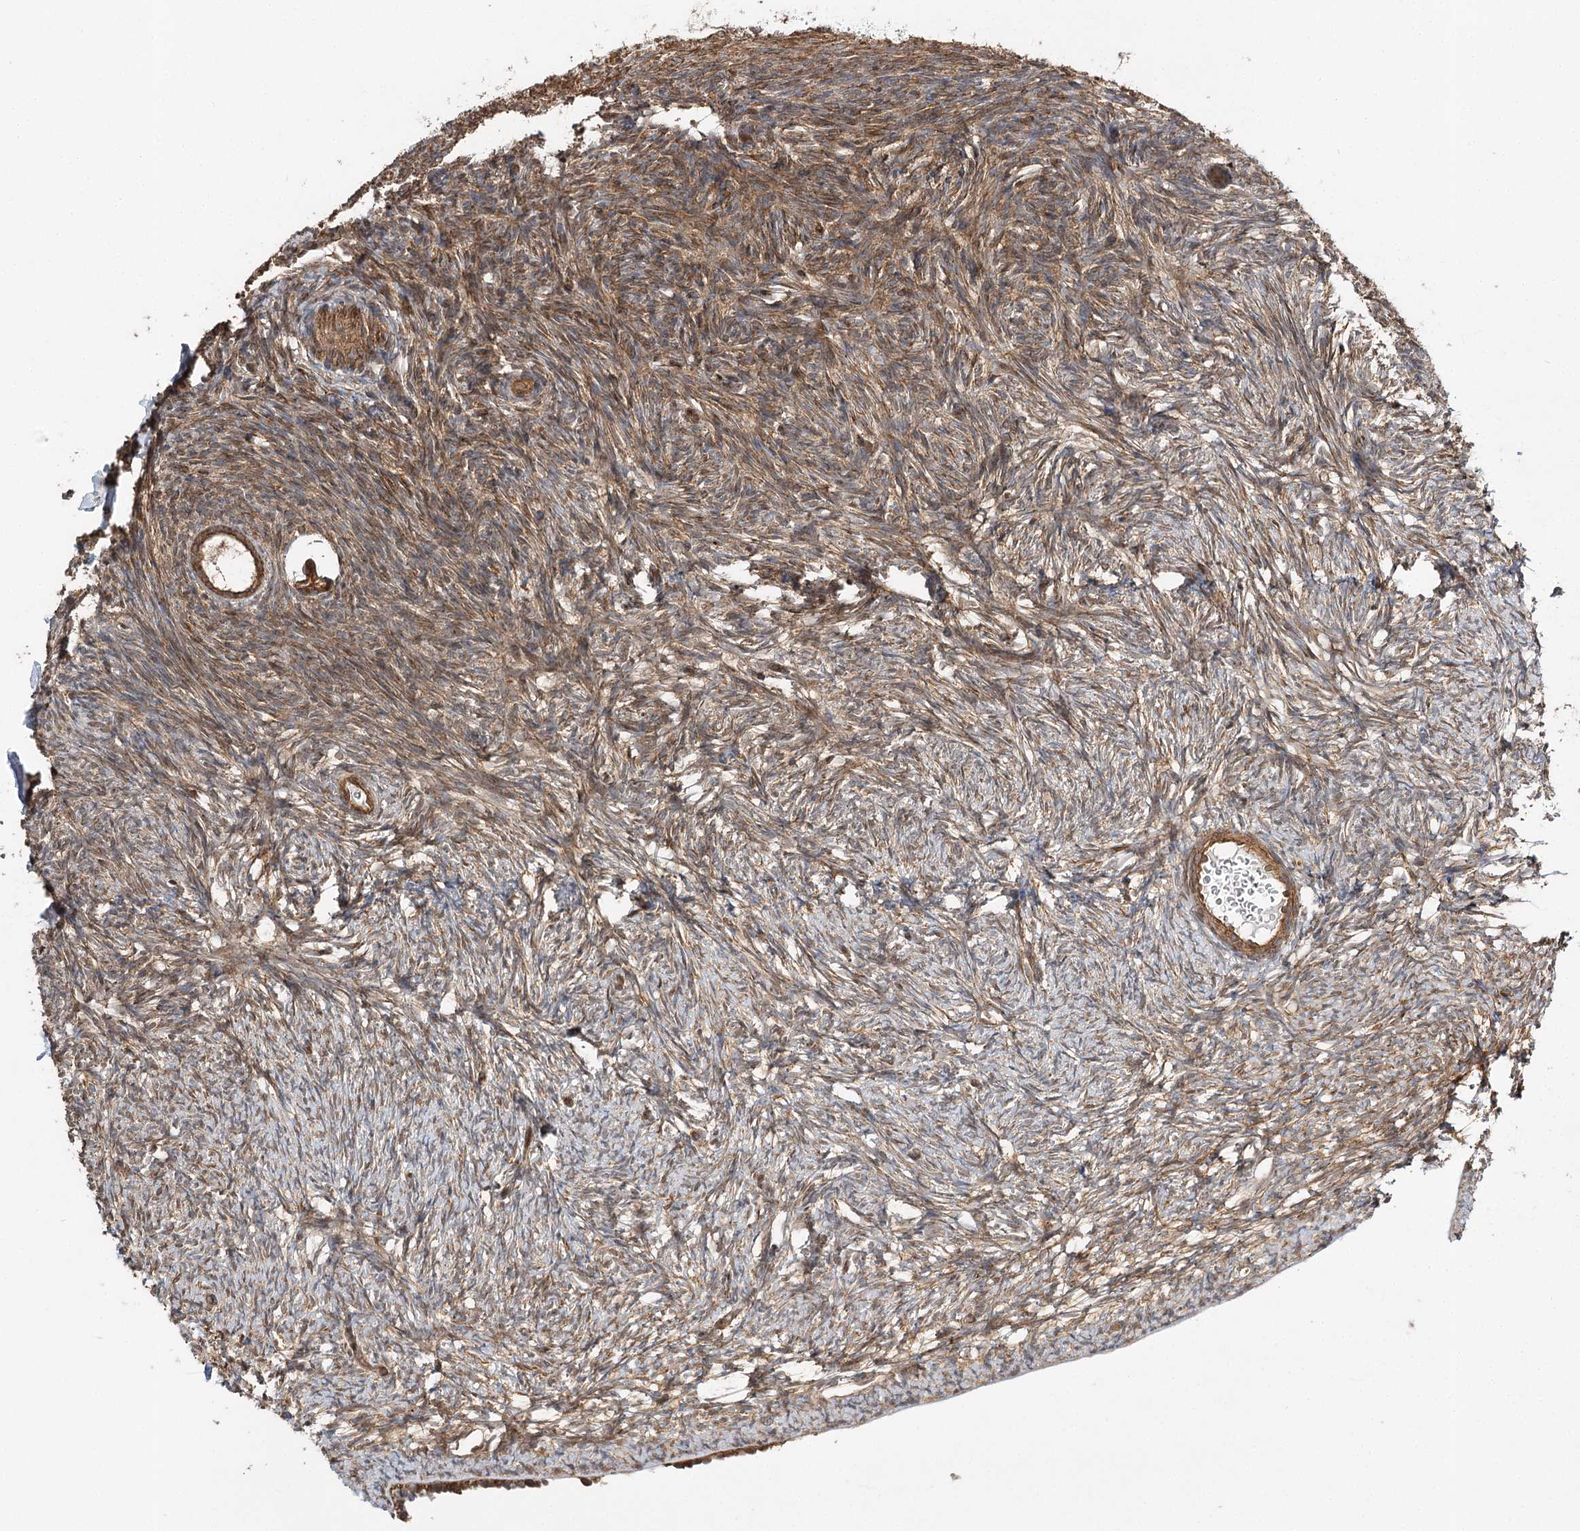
{"staining": {"intensity": "moderate", "quantity": ">75%", "location": "cytoplasmic/membranous,nuclear"}, "tissue": "ovary", "cell_type": "Follicle cells", "image_type": "normal", "snomed": [{"axis": "morphology", "description": "Normal tissue, NOS"}, {"axis": "topography", "description": "Ovary"}], "caption": "Immunohistochemical staining of unremarkable ovary exhibits moderate cytoplasmic/membranous,nuclear protein expression in approximately >75% of follicle cells. (Stains: DAB in brown, nuclei in blue, Microscopy: brightfield microscopy at high magnification).", "gene": "DNAJB14", "patient": {"sex": "female", "age": 34}}